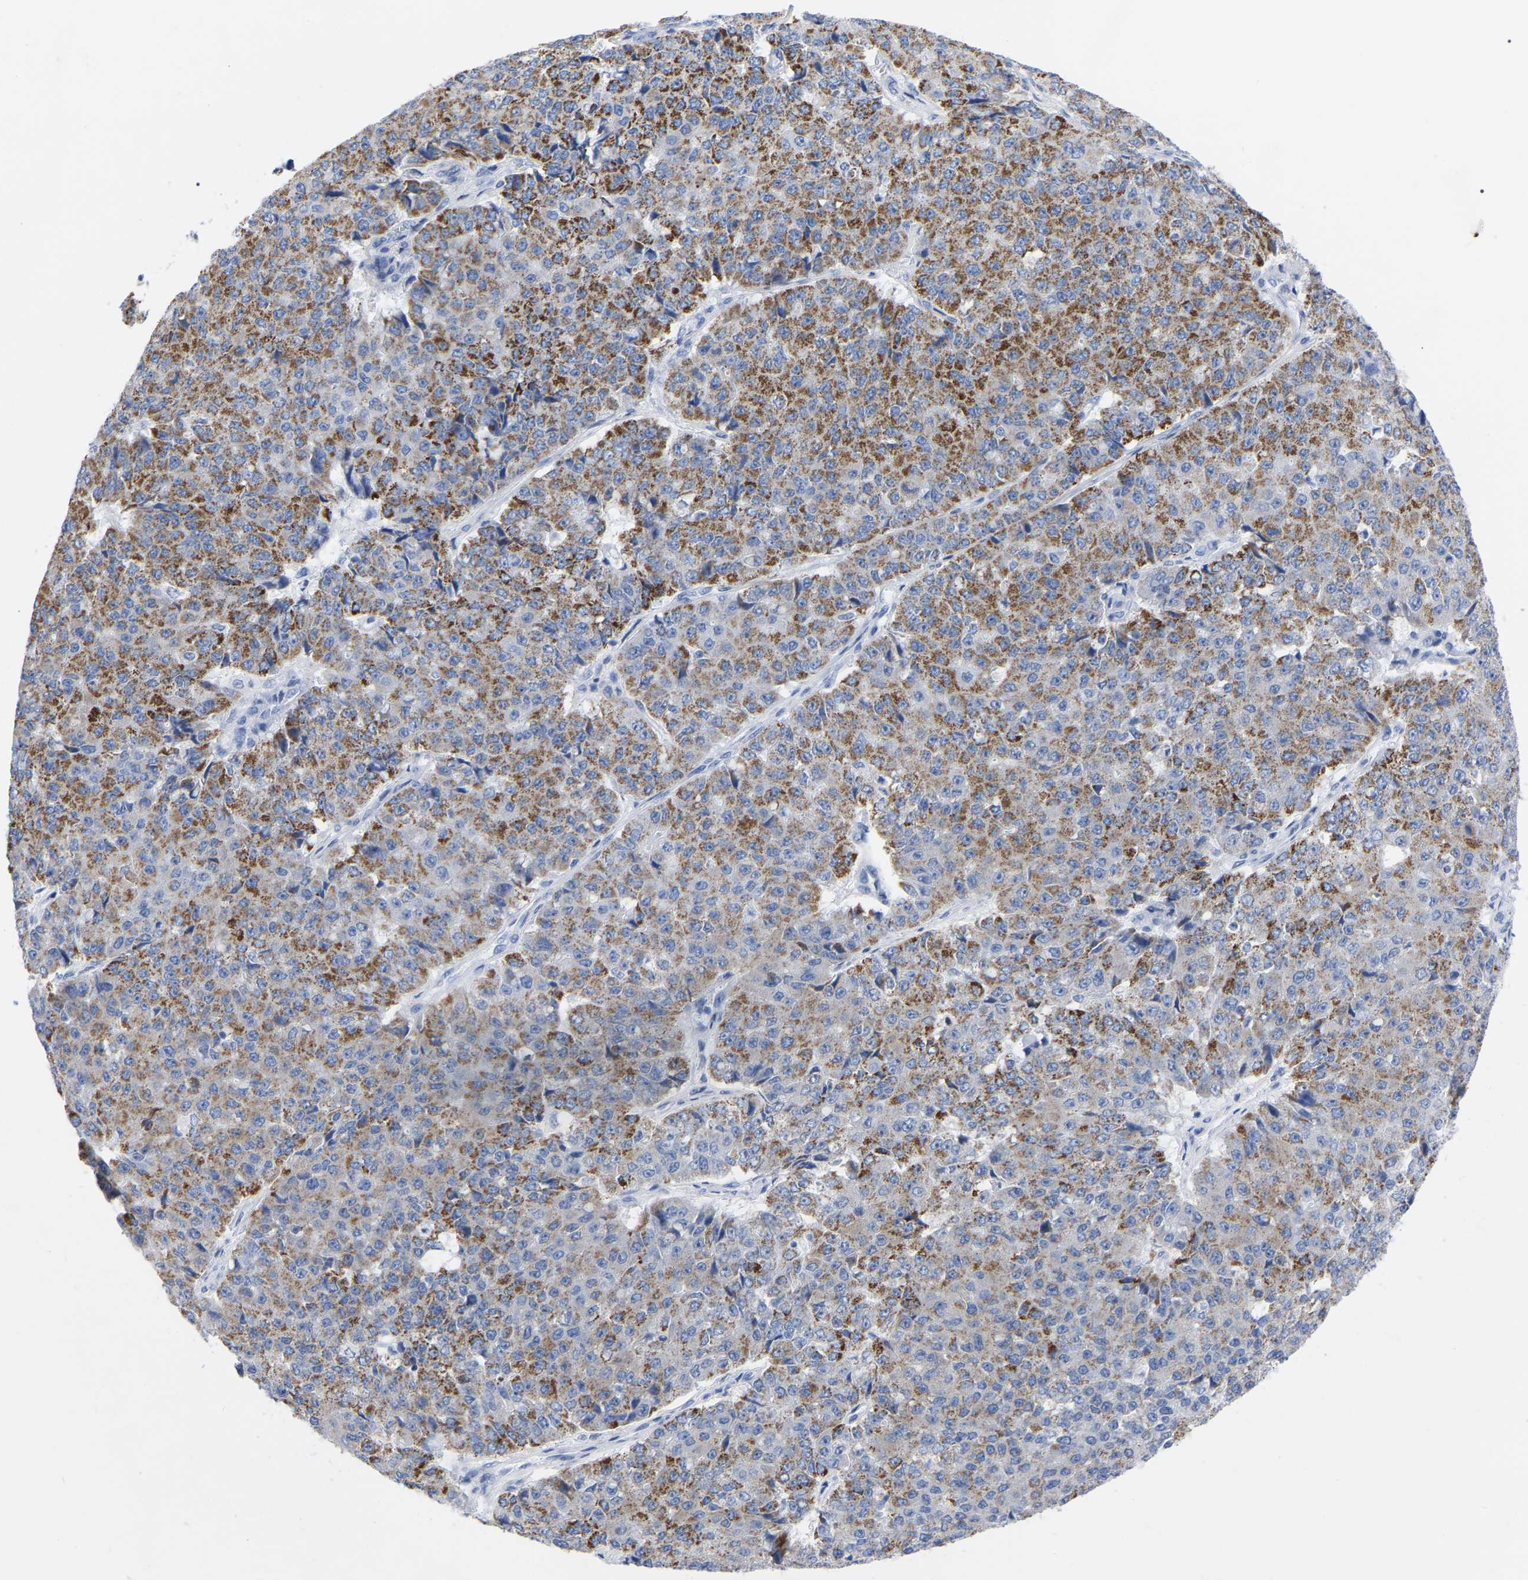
{"staining": {"intensity": "moderate", "quantity": ">75%", "location": "cytoplasmic/membranous"}, "tissue": "pancreatic cancer", "cell_type": "Tumor cells", "image_type": "cancer", "snomed": [{"axis": "morphology", "description": "Adenocarcinoma, NOS"}, {"axis": "topography", "description": "Pancreas"}], "caption": "This is a histology image of immunohistochemistry staining of pancreatic cancer (adenocarcinoma), which shows moderate expression in the cytoplasmic/membranous of tumor cells.", "gene": "ZNF629", "patient": {"sex": "male", "age": 50}}